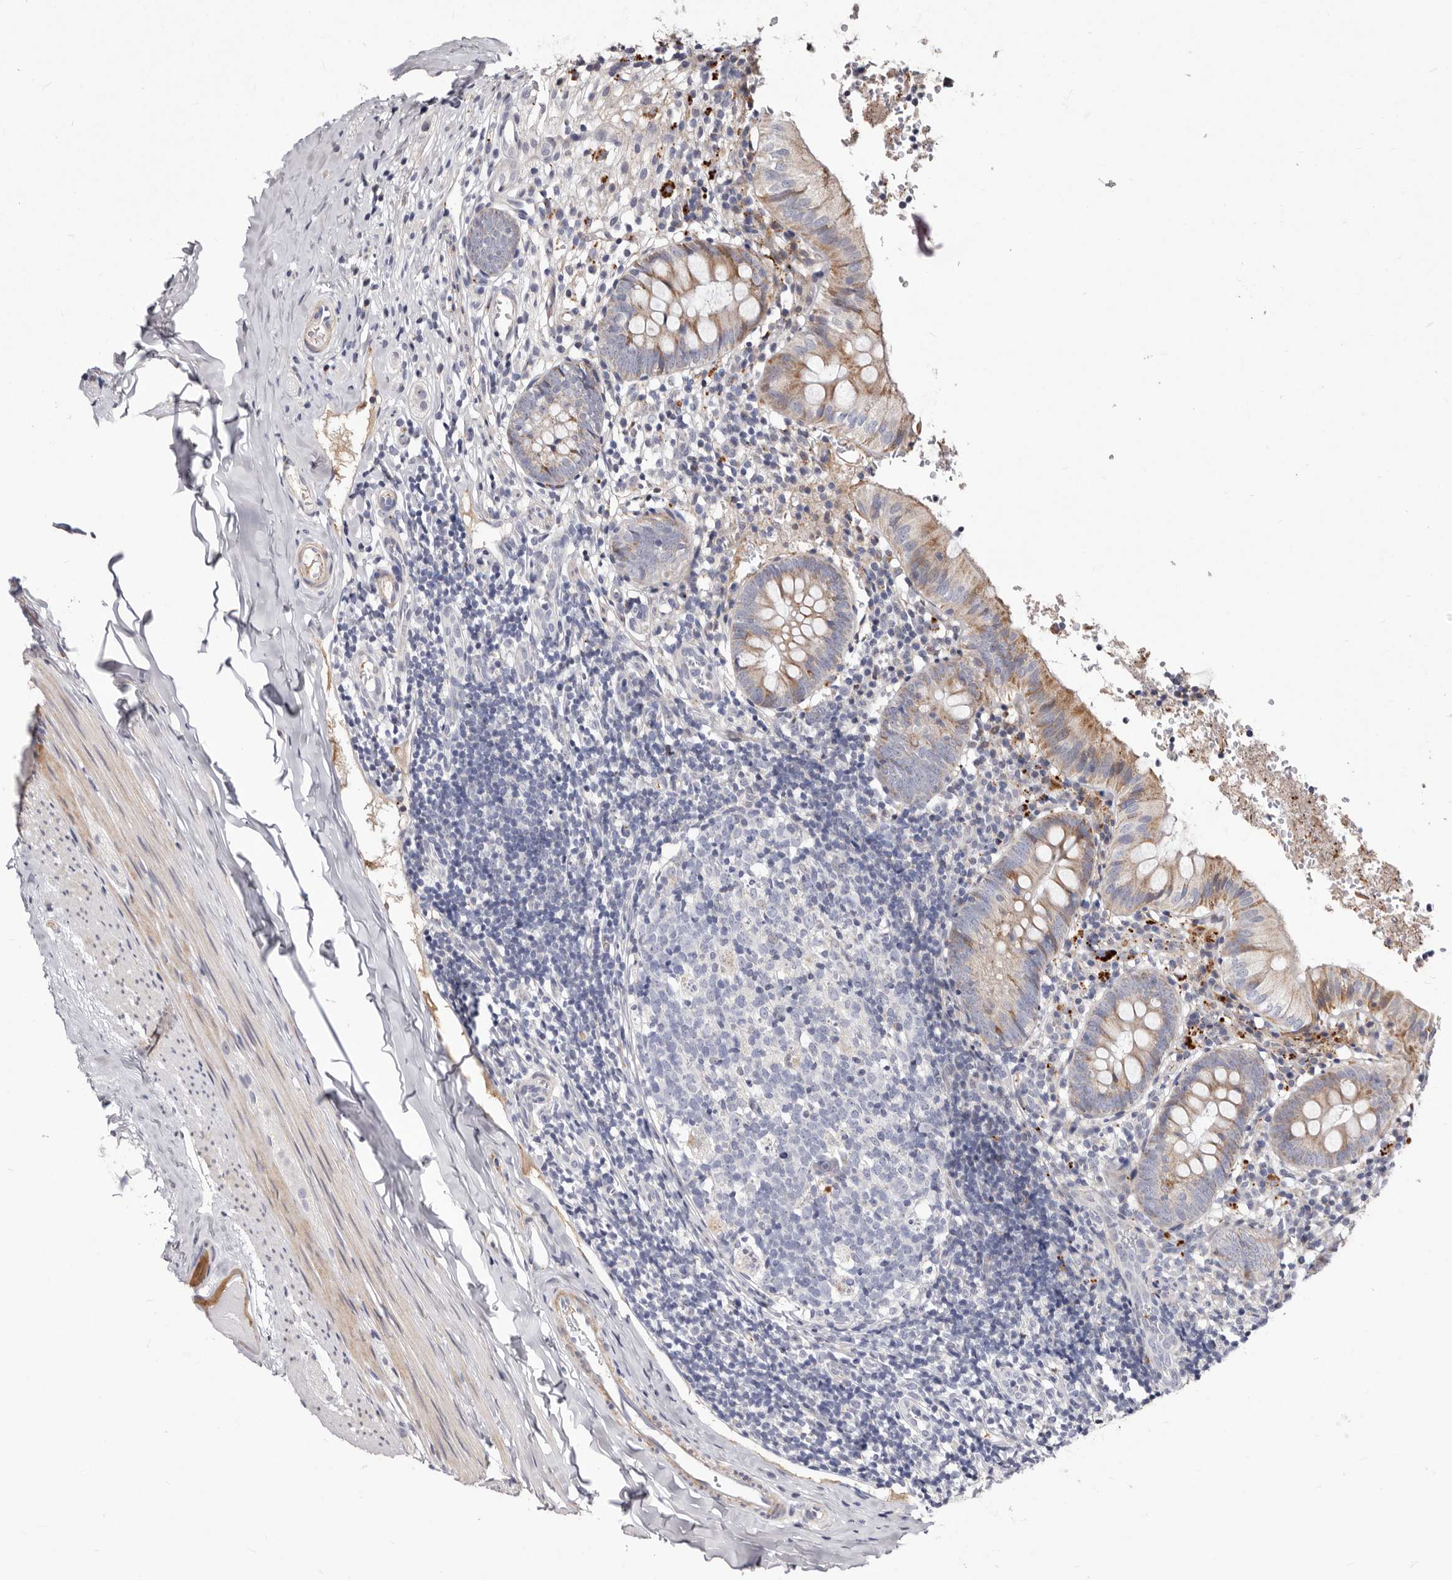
{"staining": {"intensity": "moderate", "quantity": ">75%", "location": "cytoplasmic/membranous"}, "tissue": "appendix", "cell_type": "Glandular cells", "image_type": "normal", "snomed": [{"axis": "morphology", "description": "Normal tissue, NOS"}, {"axis": "topography", "description": "Appendix"}], "caption": "Immunohistochemistry (IHC) histopathology image of unremarkable human appendix stained for a protein (brown), which reveals medium levels of moderate cytoplasmic/membranous positivity in about >75% of glandular cells.", "gene": "NUBPL", "patient": {"sex": "male", "age": 8}}